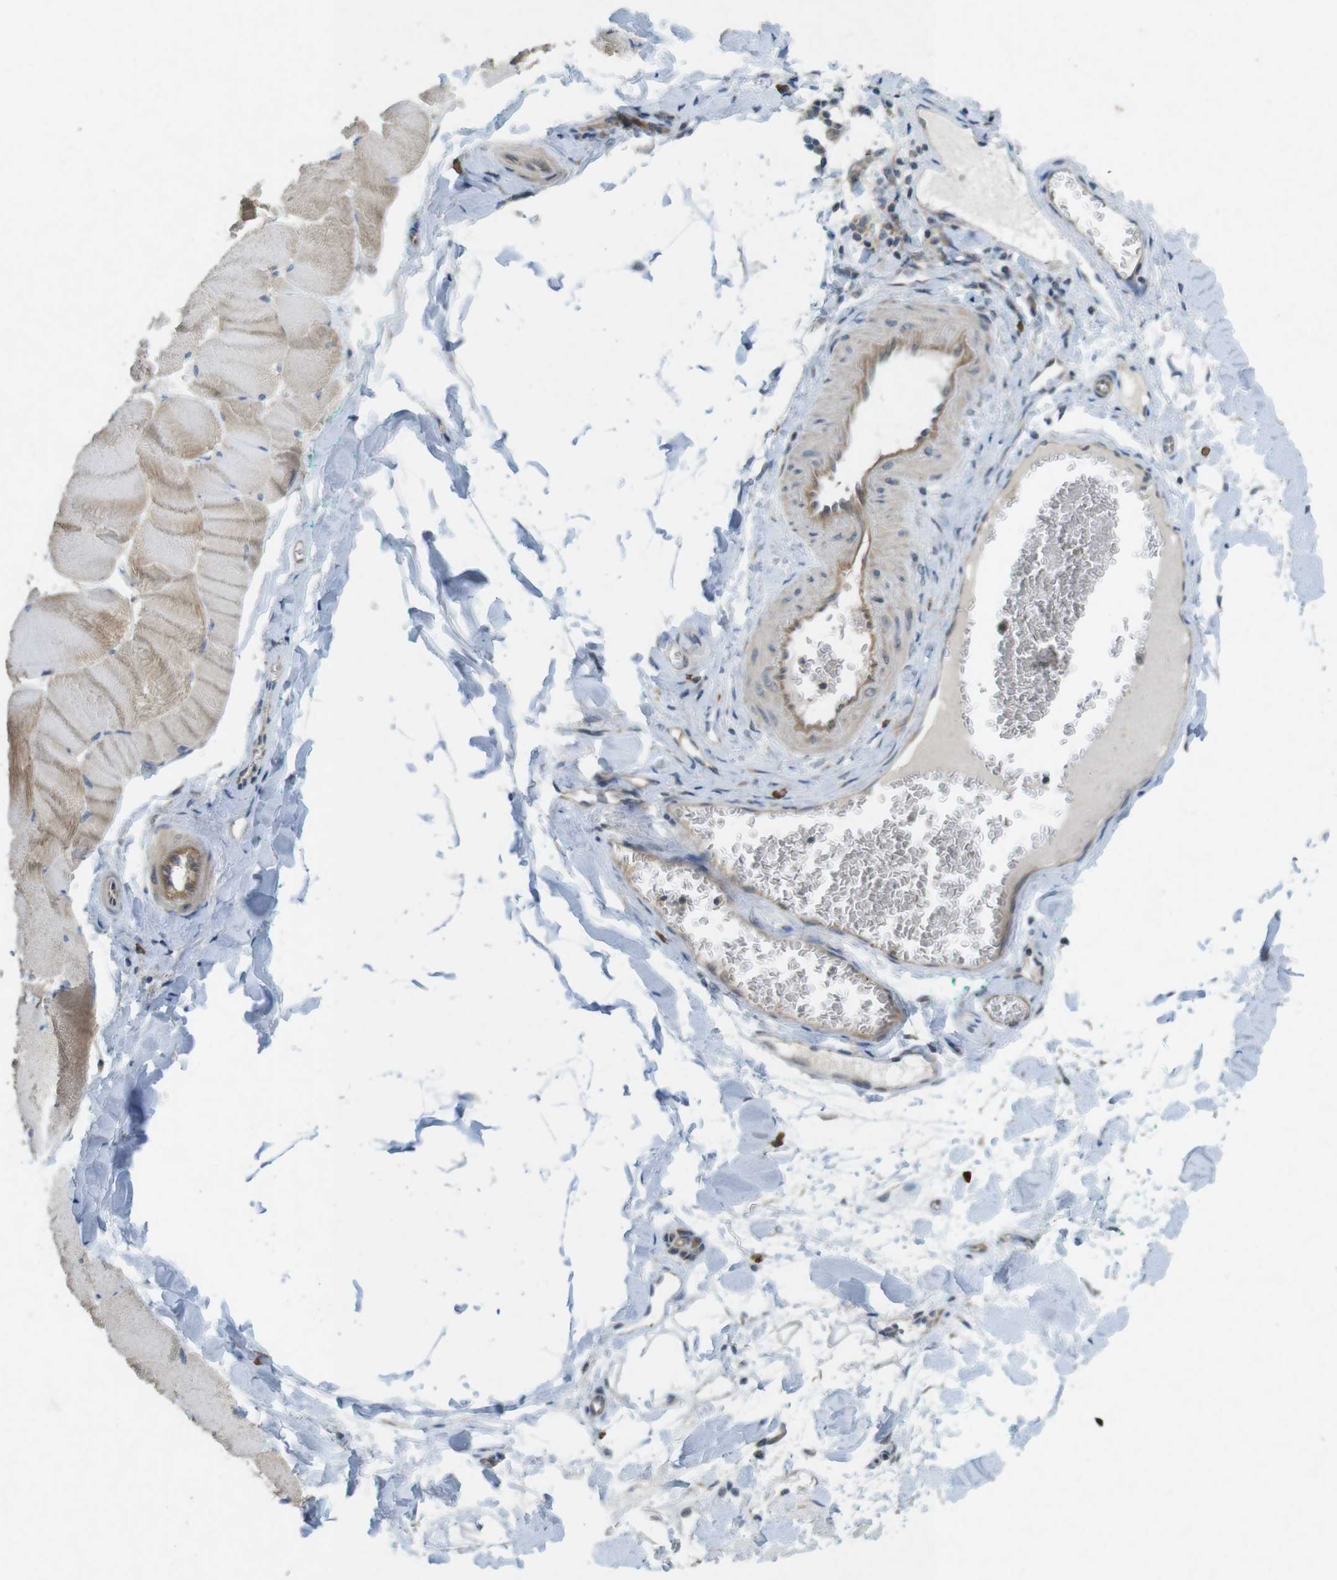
{"staining": {"intensity": "weak", "quantity": ">75%", "location": "cytoplasmic/membranous"}, "tissue": "skeletal muscle", "cell_type": "Myocytes", "image_type": "normal", "snomed": [{"axis": "morphology", "description": "Normal tissue, NOS"}, {"axis": "morphology", "description": "Squamous cell carcinoma, NOS"}, {"axis": "topography", "description": "Skeletal muscle"}], "caption": "This histopathology image displays normal skeletal muscle stained with immunohistochemistry (IHC) to label a protein in brown. The cytoplasmic/membranous of myocytes show weak positivity for the protein. Nuclei are counter-stained blue.", "gene": "SUGT1", "patient": {"sex": "male", "age": 51}}